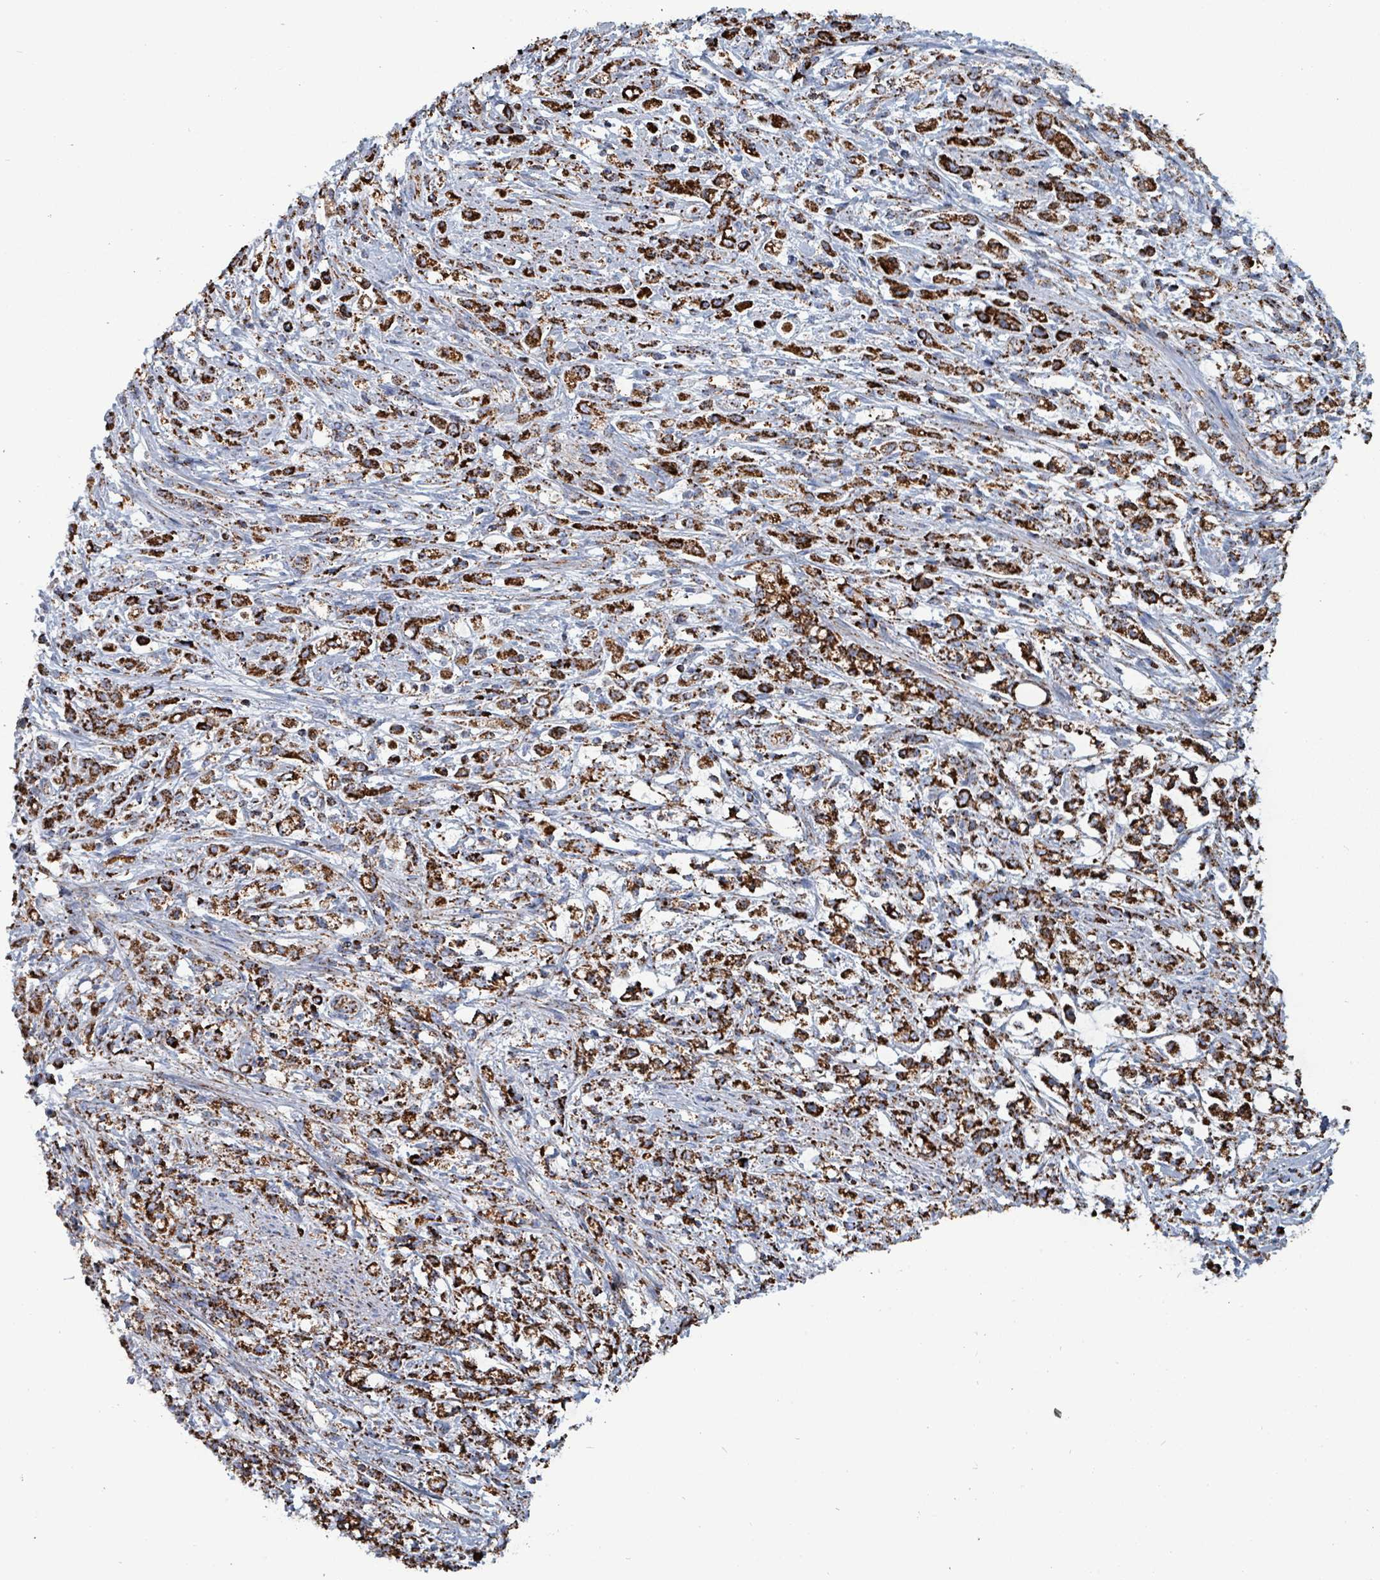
{"staining": {"intensity": "strong", "quantity": ">75%", "location": "cytoplasmic/membranous"}, "tissue": "stomach cancer", "cell_type": "Tumor cells", "image_type": "cancer", "snomed": [{"axis": "morphology", "description": "Adenocarcinoma, NOS"}, {"axis": "topography", "description": "Stomach"}], "caption": "Immunohistochemical staining of adenocarcinoma (stomach) displays strong cytoplasmic/membranous protein expression in about >75% of tumor cells. The protein is shown in brown color, while the nuclei are stained blue.", "gene": "IDH3B", "patient": {"sex": "female", "age": 60}}